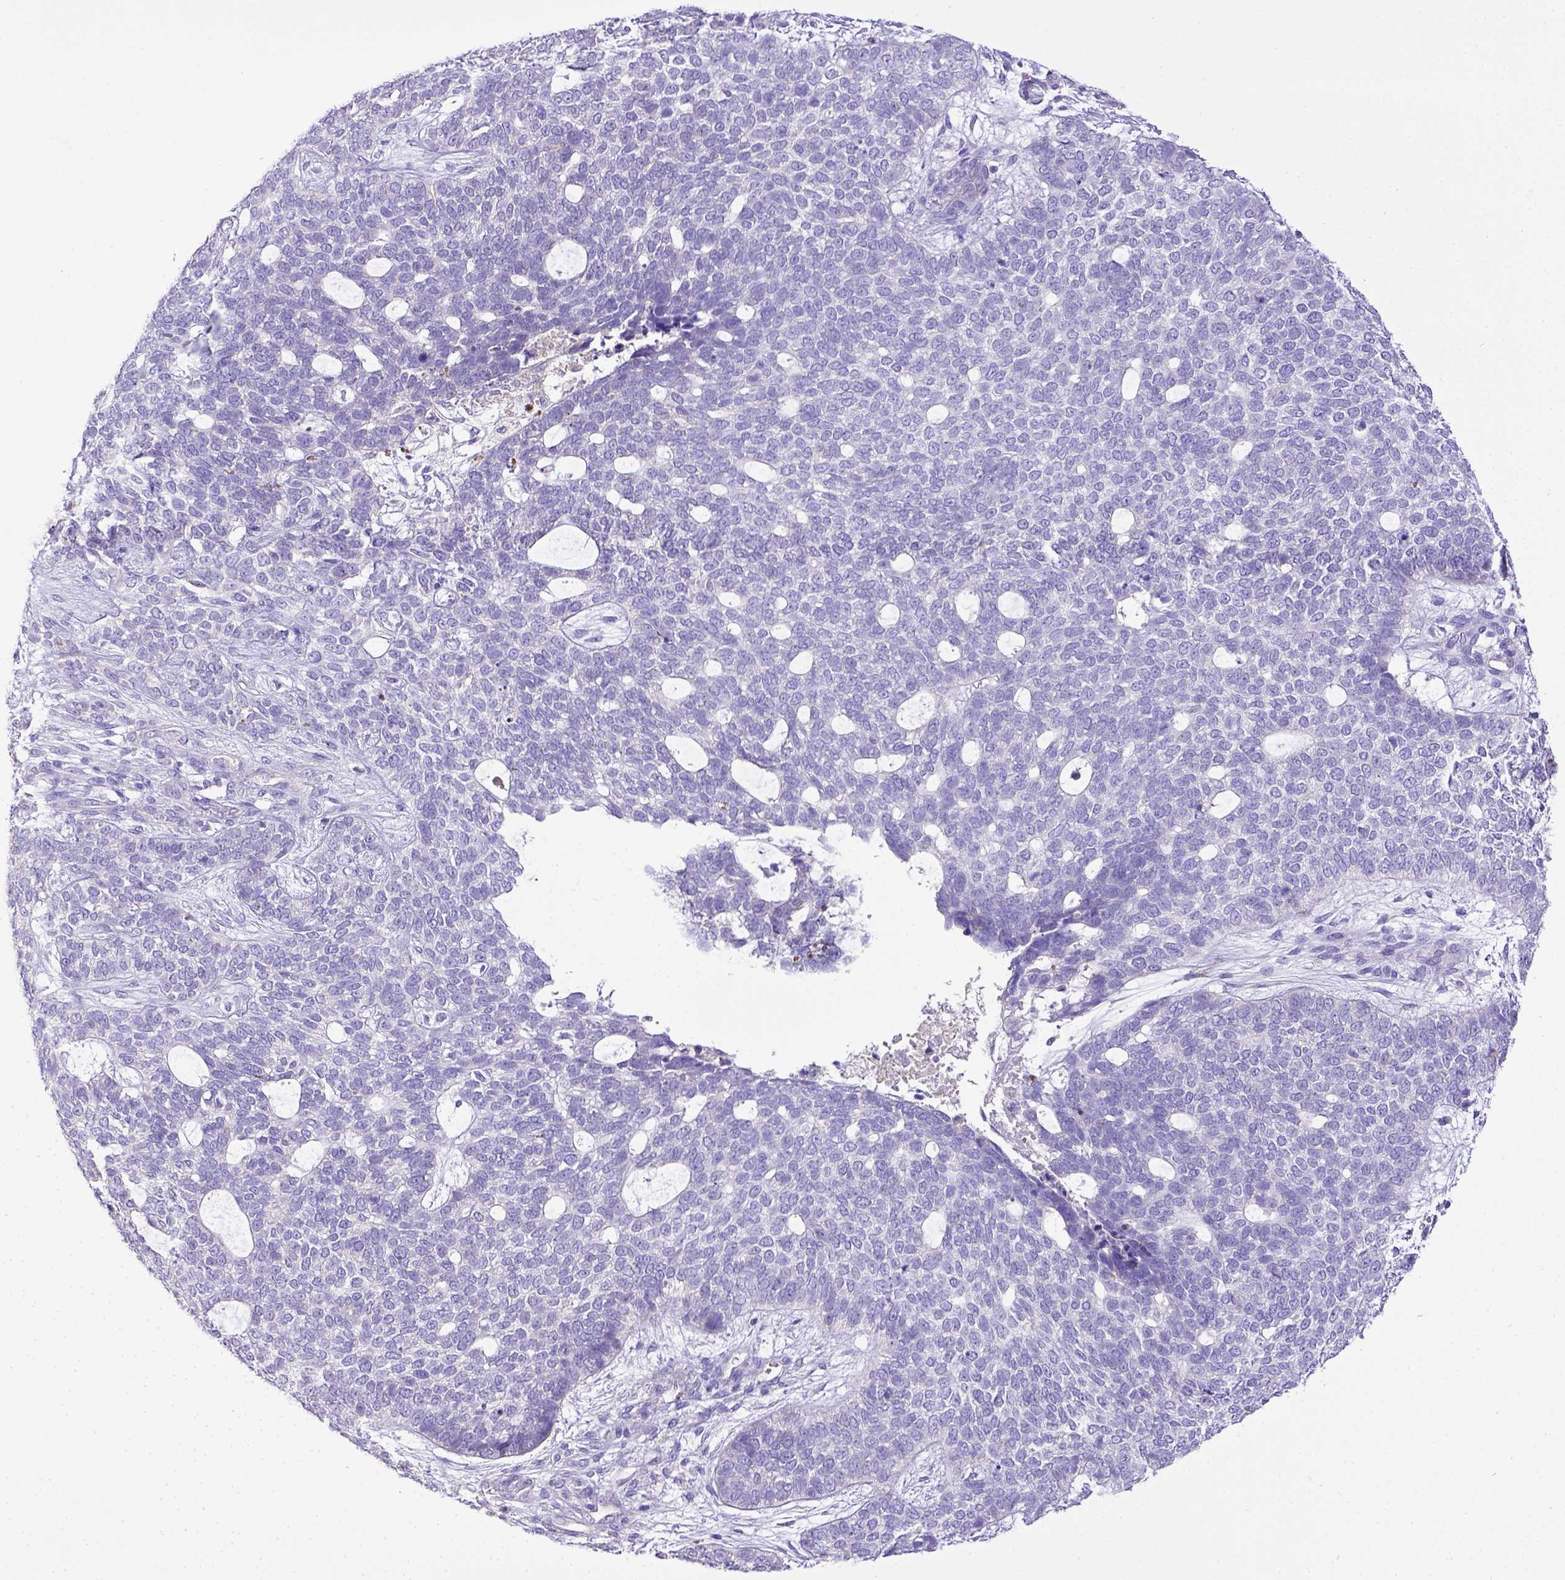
{"staining": {"intensity": "negative", "quantity": "none", "location": "none"}, "tissue": "skin cancer", "cell_type": "Tumor cells", "image_type": "cancer", "snomed": [{"axis": "morphology", "description": "Basal cell carcinoma"}, {"axis": "topography", "description": "Skin"}], "caption": "Immunohistochemistry (IHC) image of human skin cancer stained for a protein (brown), which reveals no positivity in tumor cells. Brightfield microscopy of IHC stained with DAB (brown) and hematoxylin (blue), captured at high magnification.", "gene": "CD40", "patient": {"sex": "female", "age": 69}}